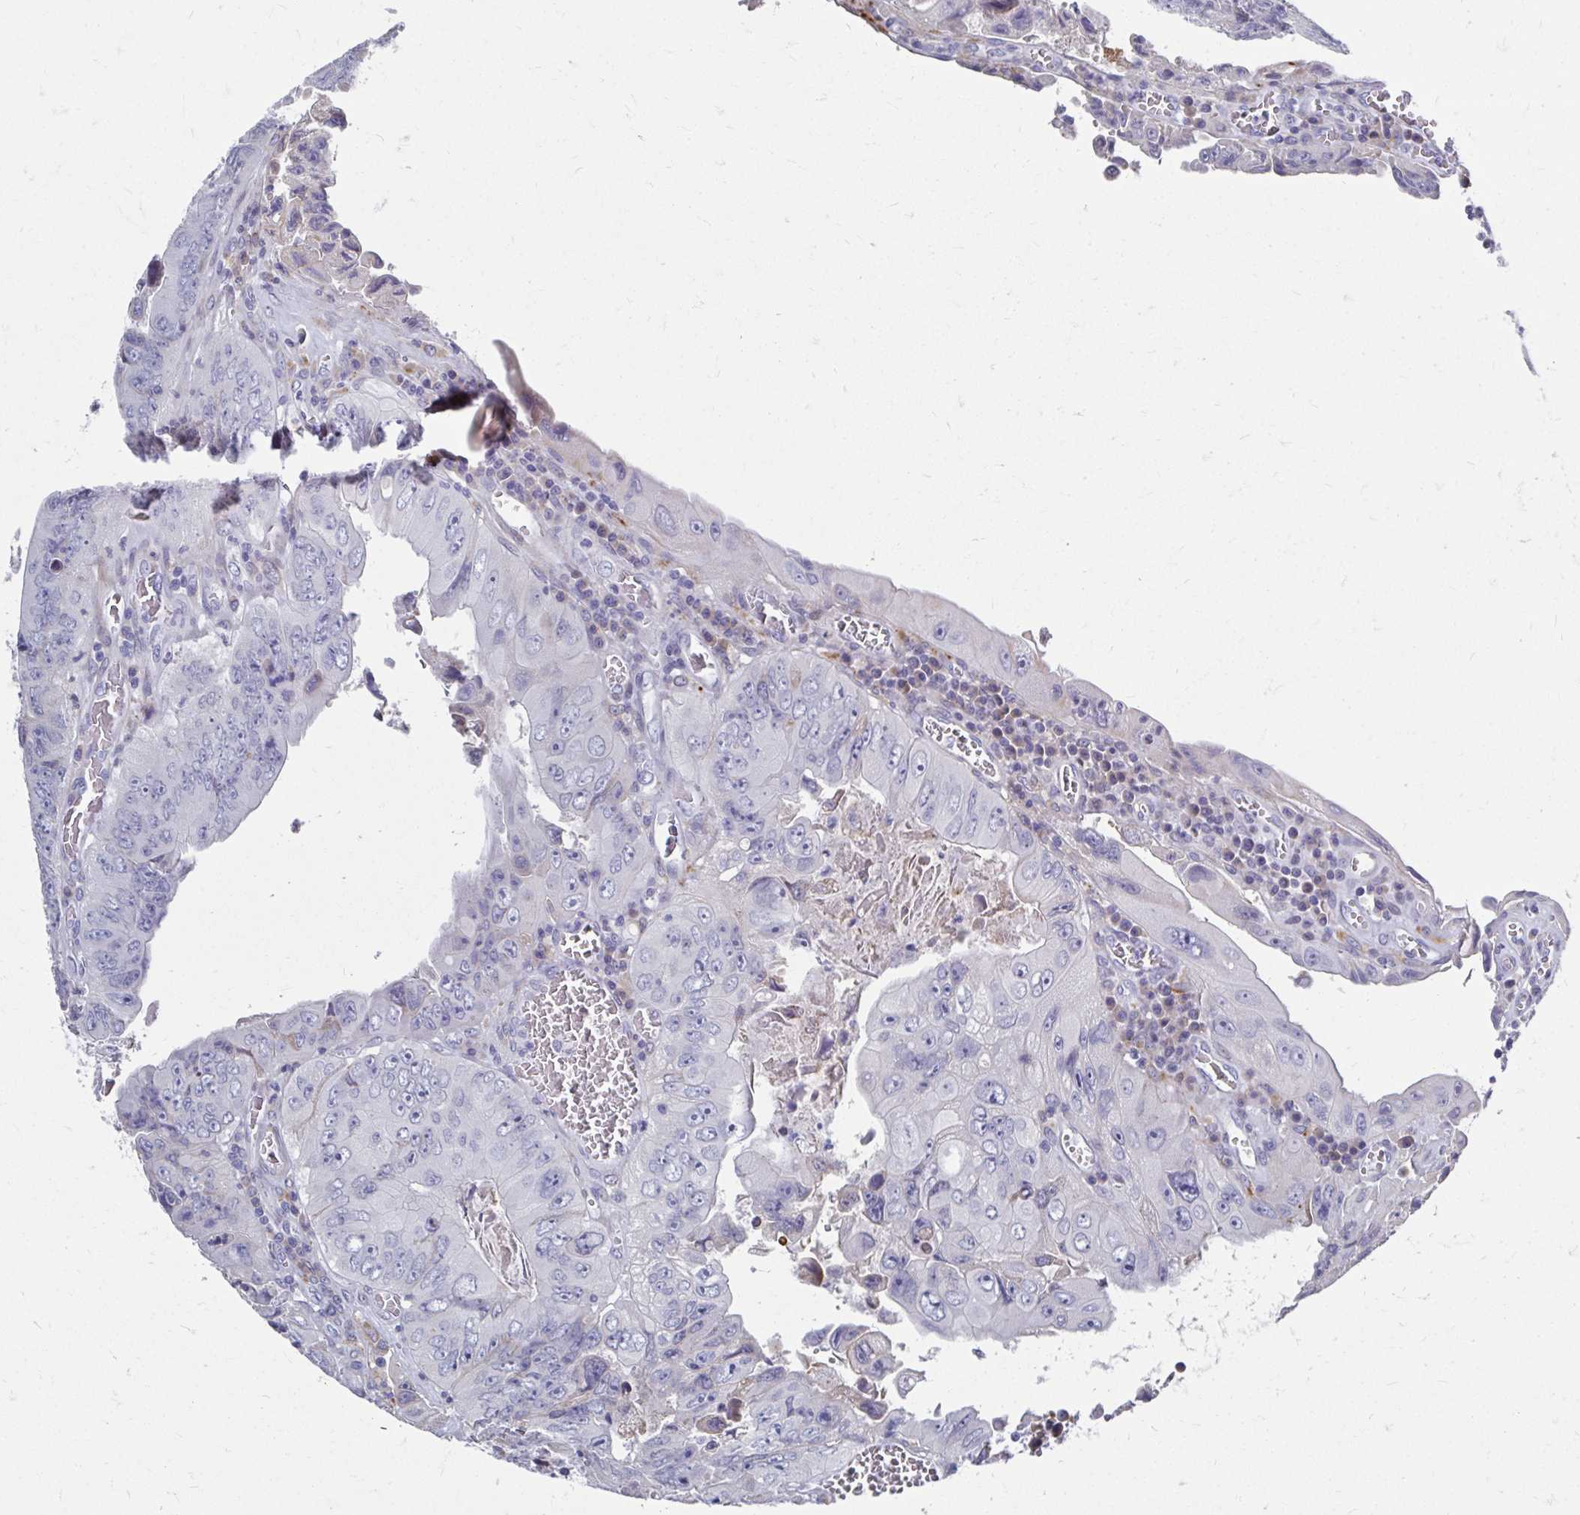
{"staining": {"intensity": "negative", "quantity": "none", "location": "none"}, "tissue": "colorectal cancer", "cell_type": "Tumor cells", "image_type": "cancer", "snomed": [{"axis": "morphology", "description": "Adenocarcinoma, NOS"}, {"axis": "topography", "description": "Colon"}], "caption": "Tumor cells show no significant expression in colorectal cancer (adenocarcinoma).", "gene": "CDKL1", "patient": {"sex": "female", "age": 84}}